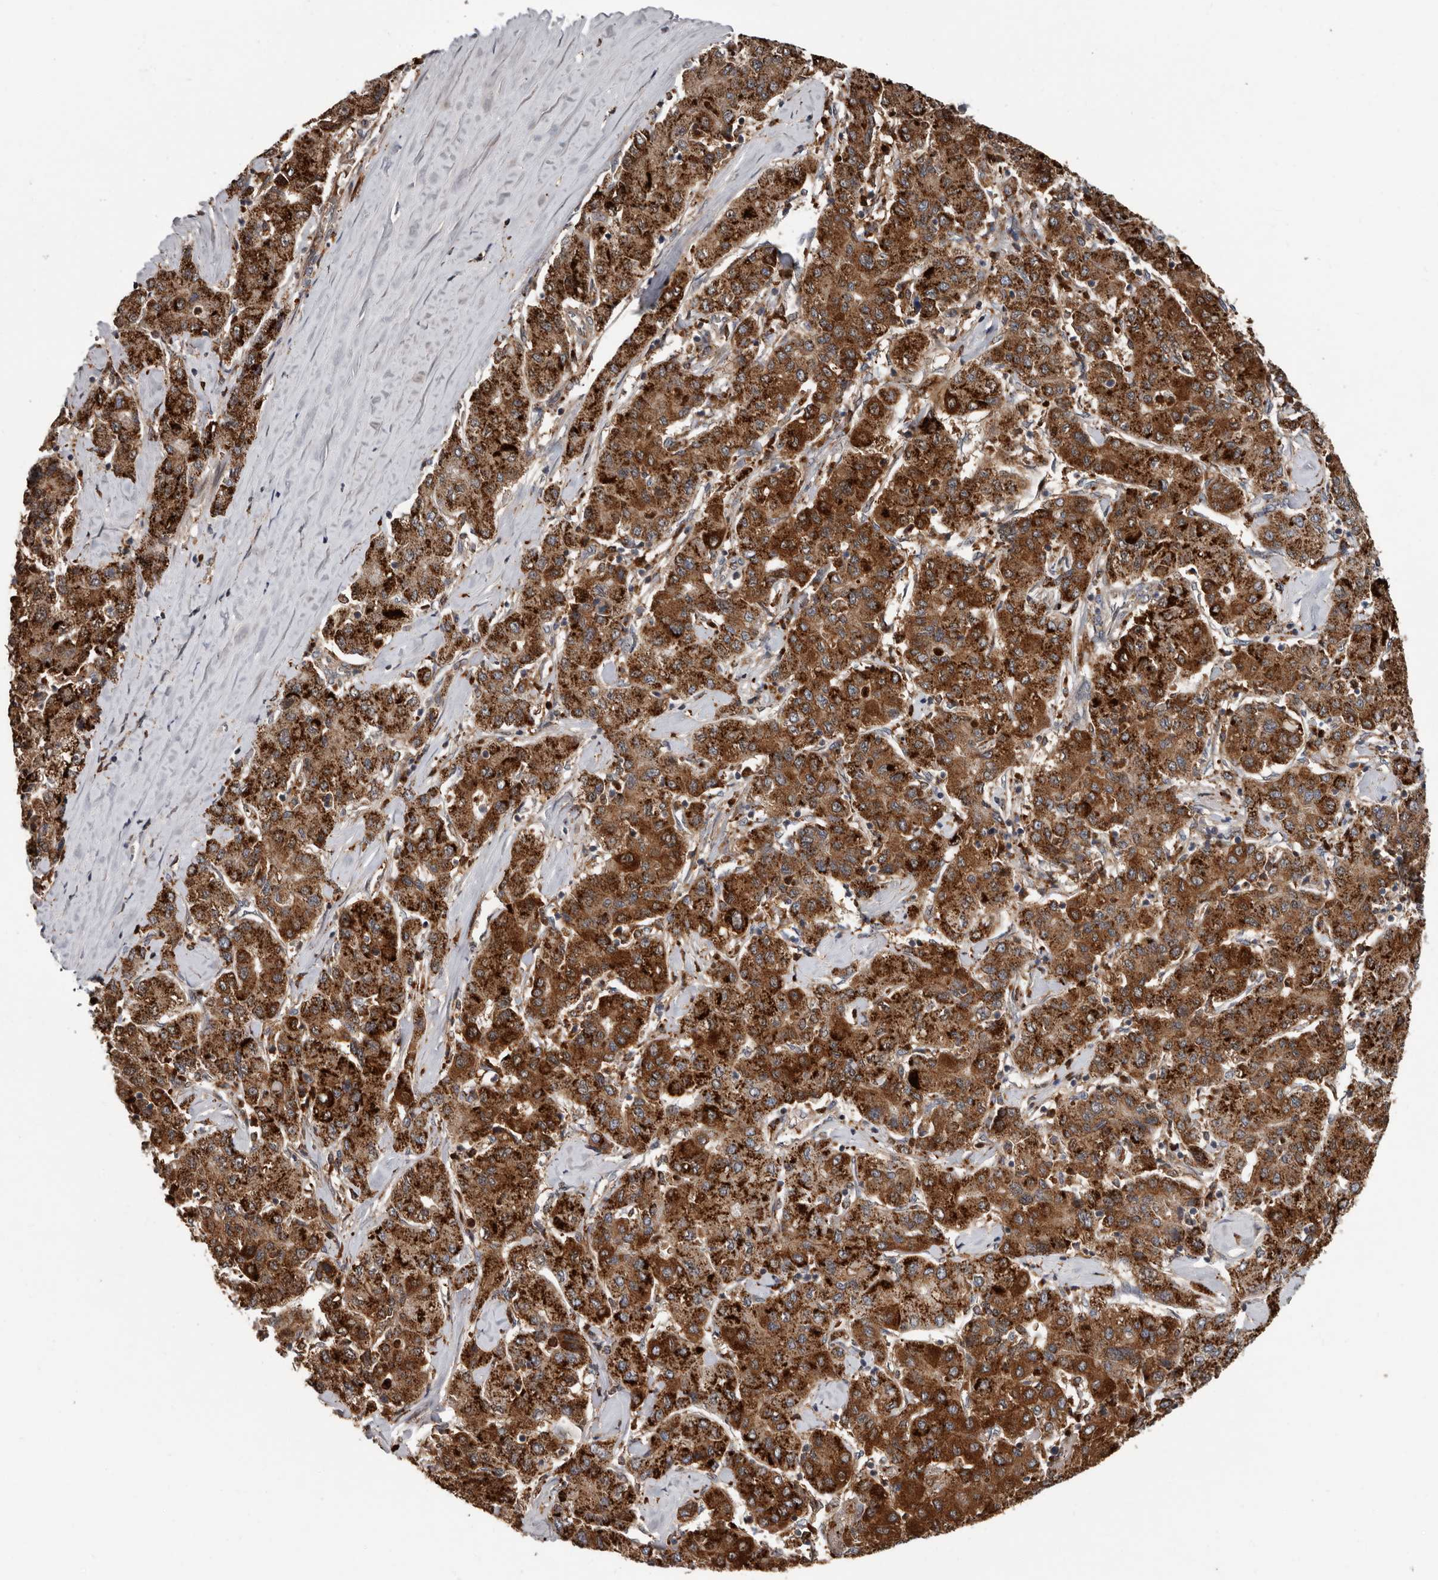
{"staining": {"intensity": "strong", "quantity": ">75%", "location": "cytoplasmic/membranous"}, "tissue": "liver cancer", "cell_type": "Tumor cells", "image_type": "cancer", "snomed": [{"axis": "morphology", "description": "Carcinoma, Hepatocellular, NOS"}, {"axis": "topography", "description": "Liver"}], "caption": "DAB immunohistochemical staining of liver hepatocellular carcinoma exhibits strong cytoplasmic/membranous protein positivity in about >75% of tumor cells. (DAB = brown stain, brightfield microscopy at high magnification).", "gene": "FGFR4", "patient": {"sex": "male", "age": 65}}